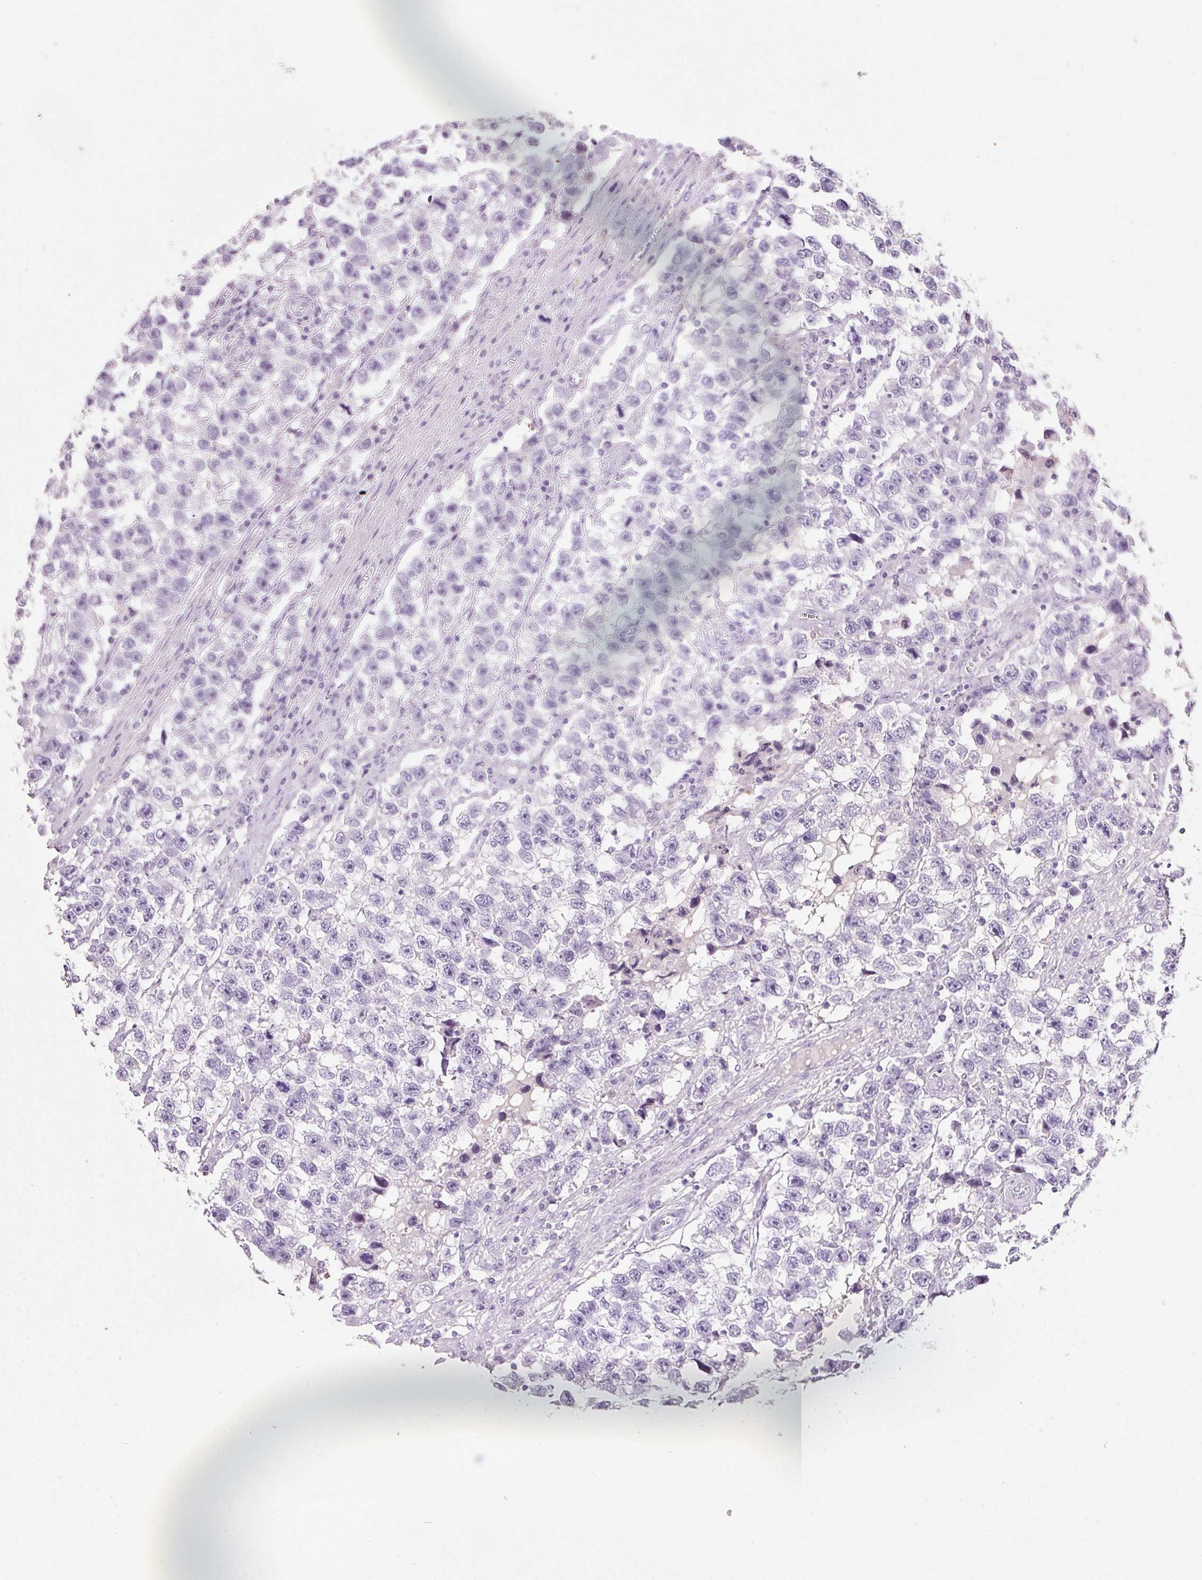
{"staining": {"intensity": "negative", "quantity": "none", "location": "none"}, "tissue": "testis cancer", "cell_type": "Tumor cells", "image_type": "cancer", "snomed": [{"axis": "morphology", "description": "Seminoma, NOS"}, {"axis": "topography", "description": "Testis"}], "caption": "Image shows no significant protein expression in tumor cells of testis seminoma.", "gene": "DNM1", "patient": {"sex": "male", "age": 33}}